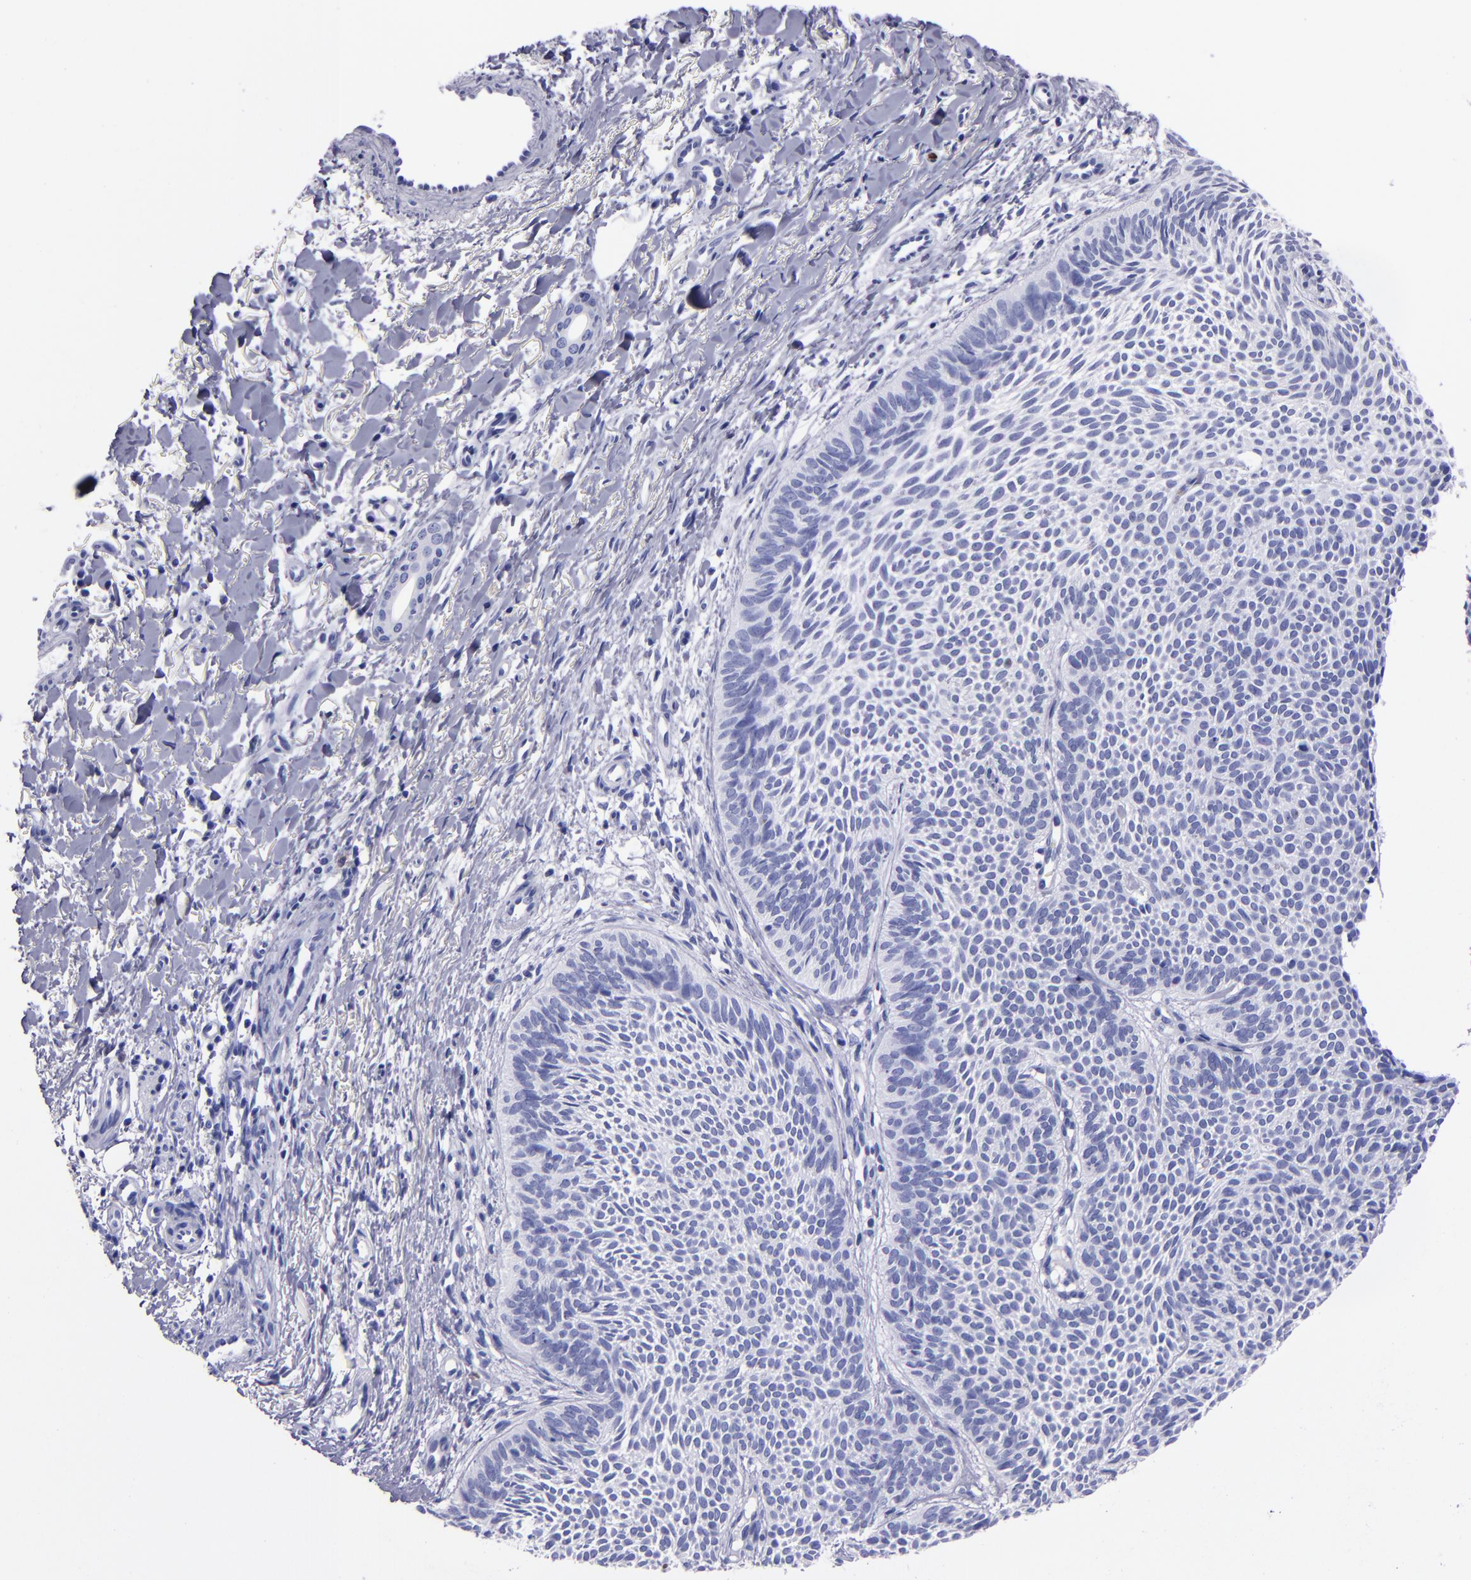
{"staining": {"intensity": "negative", "quantity": "none", "location": "none"}, "tissue": "skin cancer", "cell_type": "Tumor cells", "image_type": "cancer", "snomed": [{"axis": "morphology", "description": "Basal cell carcinoma"}, {"axis": "topography", "description": "Skin"}], "caption": "Photomicrograph shows no protein expression in tumor cells of skin basal cell carcinoma tissue.", "gene": "CR1", "patient": {"sex": "male", "age": 84}}